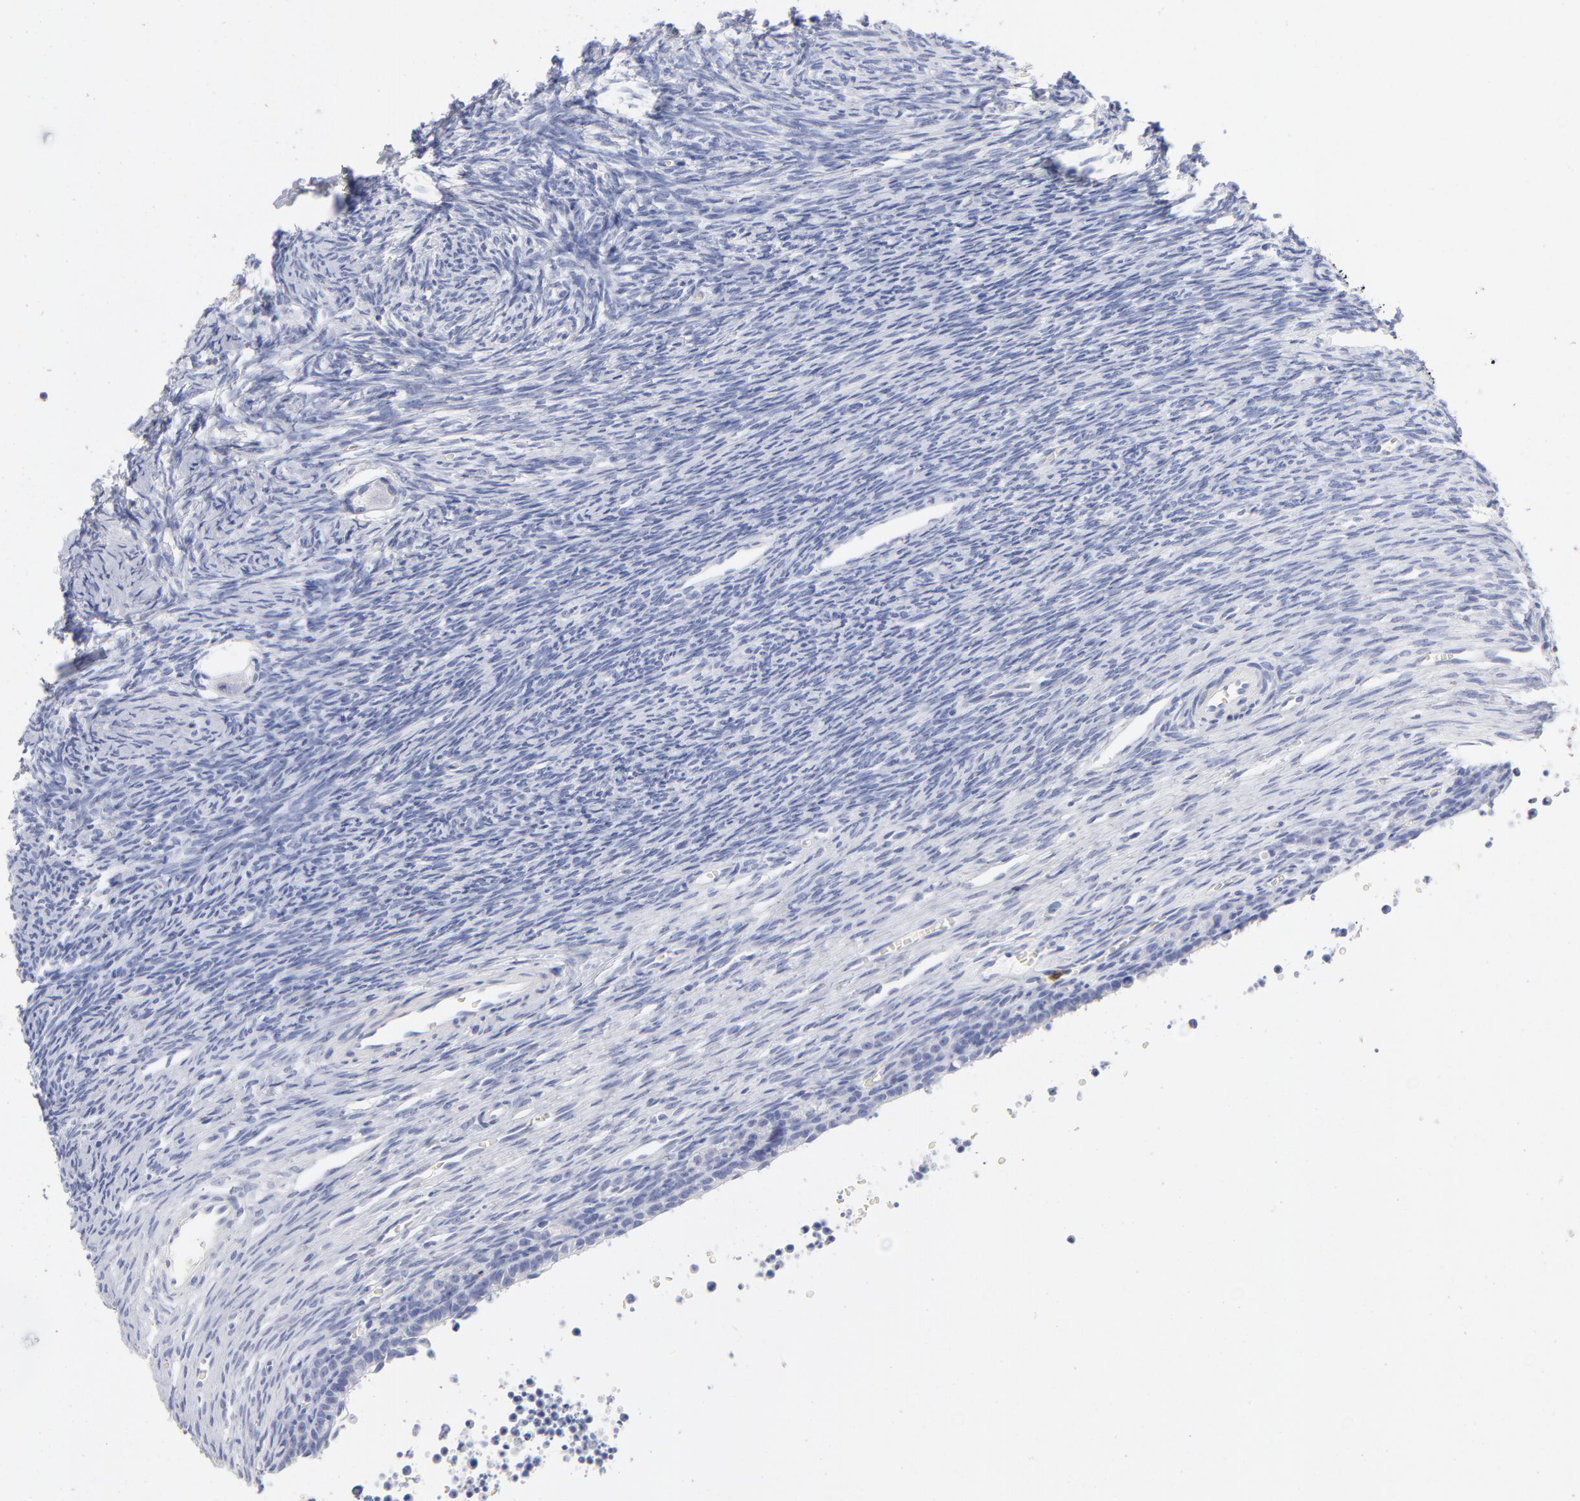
{"staining": {"intensity": "negative", "quantity": "none", "location": "none"}, "tissue": "ovary", "cell_type": "Follicle cells", "image_type": "normal", "snomed": [{"axis": "morphology", "description": "Normal tissue, NOS"}, {"axis": "topography", "description": "Ovary"}], "caption": "Follicle cells show no significant expression in unremarkable ovary.", "gene": "ARG1", "patient": {"sex": "female", "age": 27}}